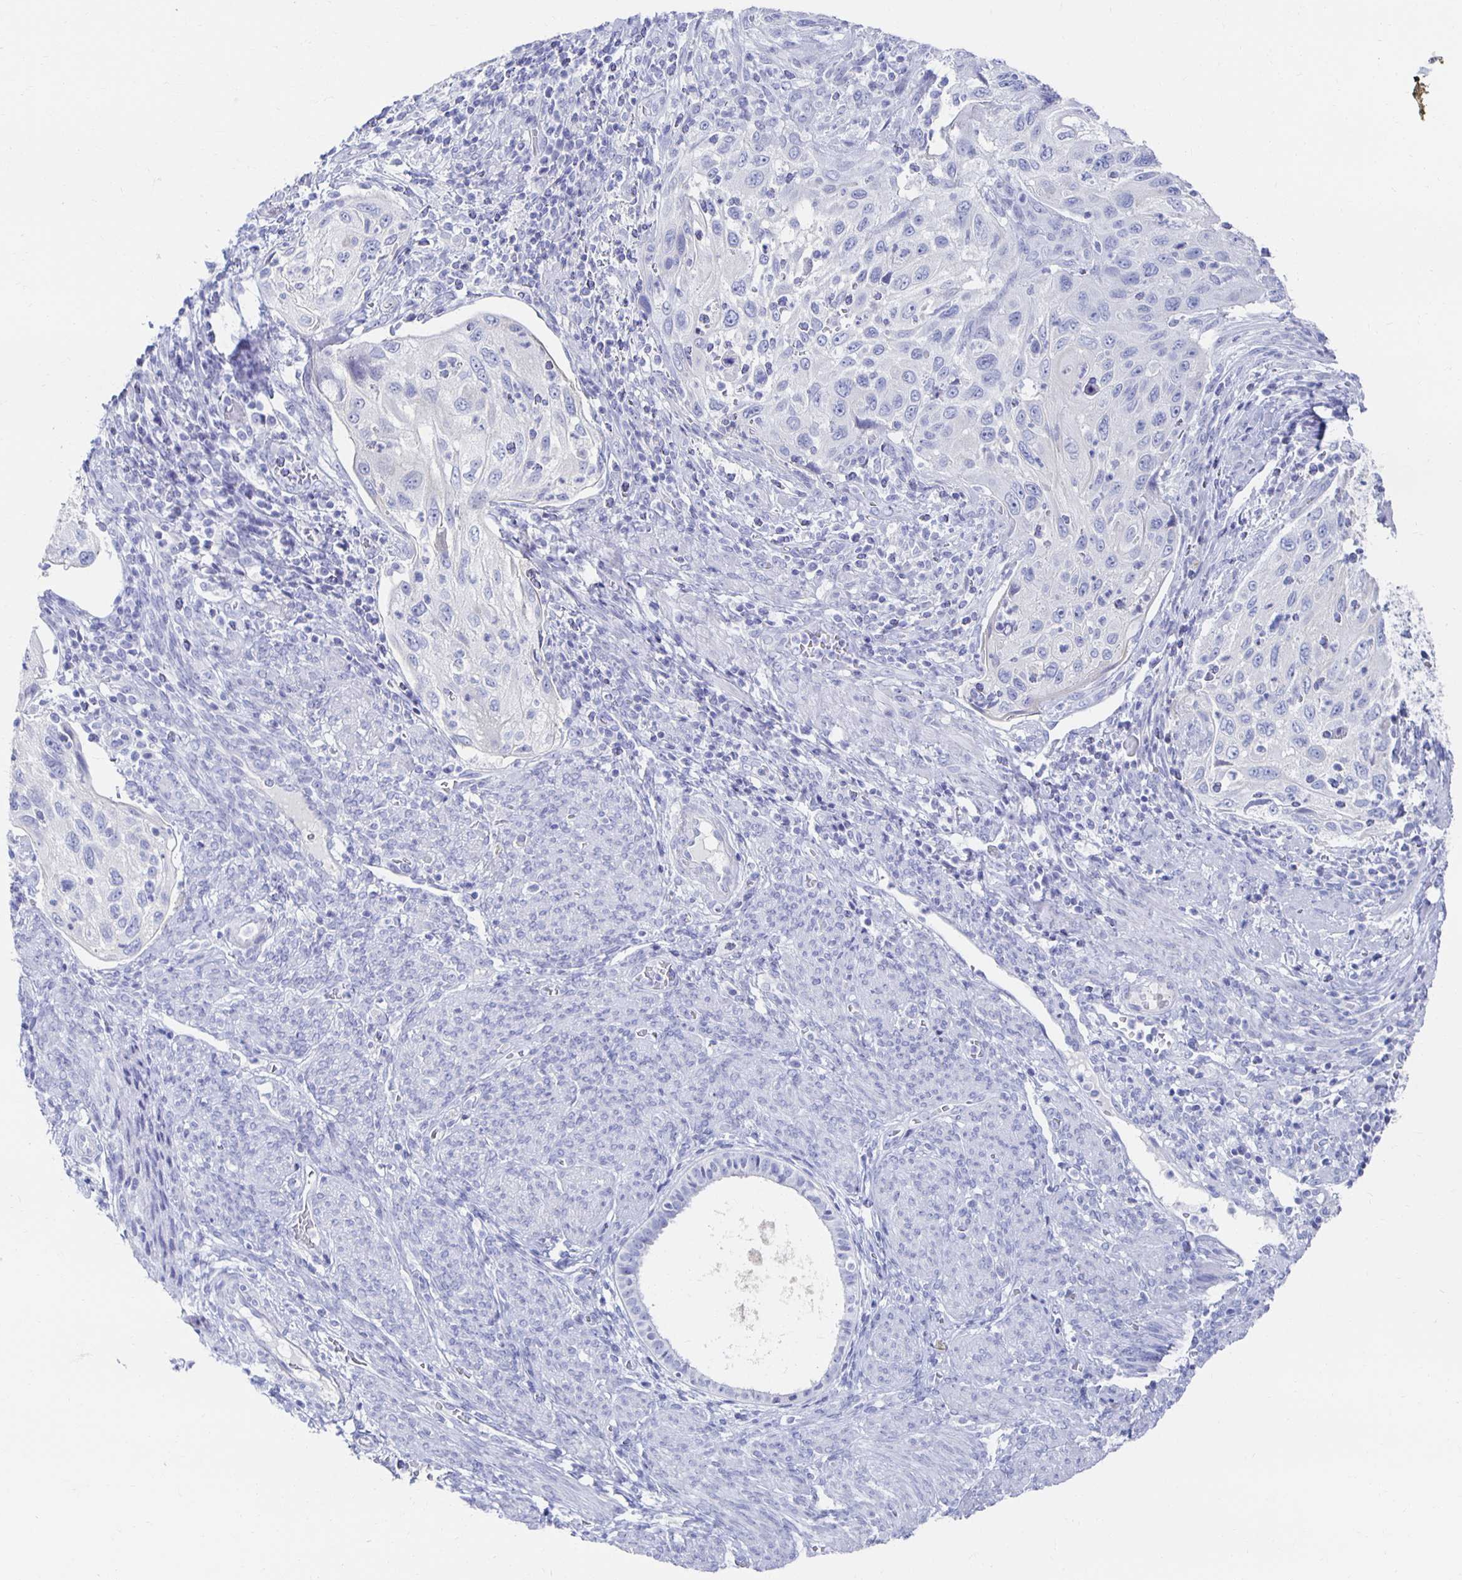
{"staining": {"intensity": "negative", "quantity": "none", "location": "none"}, "tissue": "cervical cancer", "cell_type": "Tumor cells", "image_type": "cancer", "snomed": [{"axis": "morphology", "description": "Squamous cell carcinoma, NOS"}, {"axis": "topography", "description": "Cervix"}], "caption": "This is an immunohistochemistry (IHC) micrograph of human squamous cell carcinoma (cervical). There is no expression in tumor cells.", "gene": "PRDM7", "patient": {"sex": "female", "age": 70}}